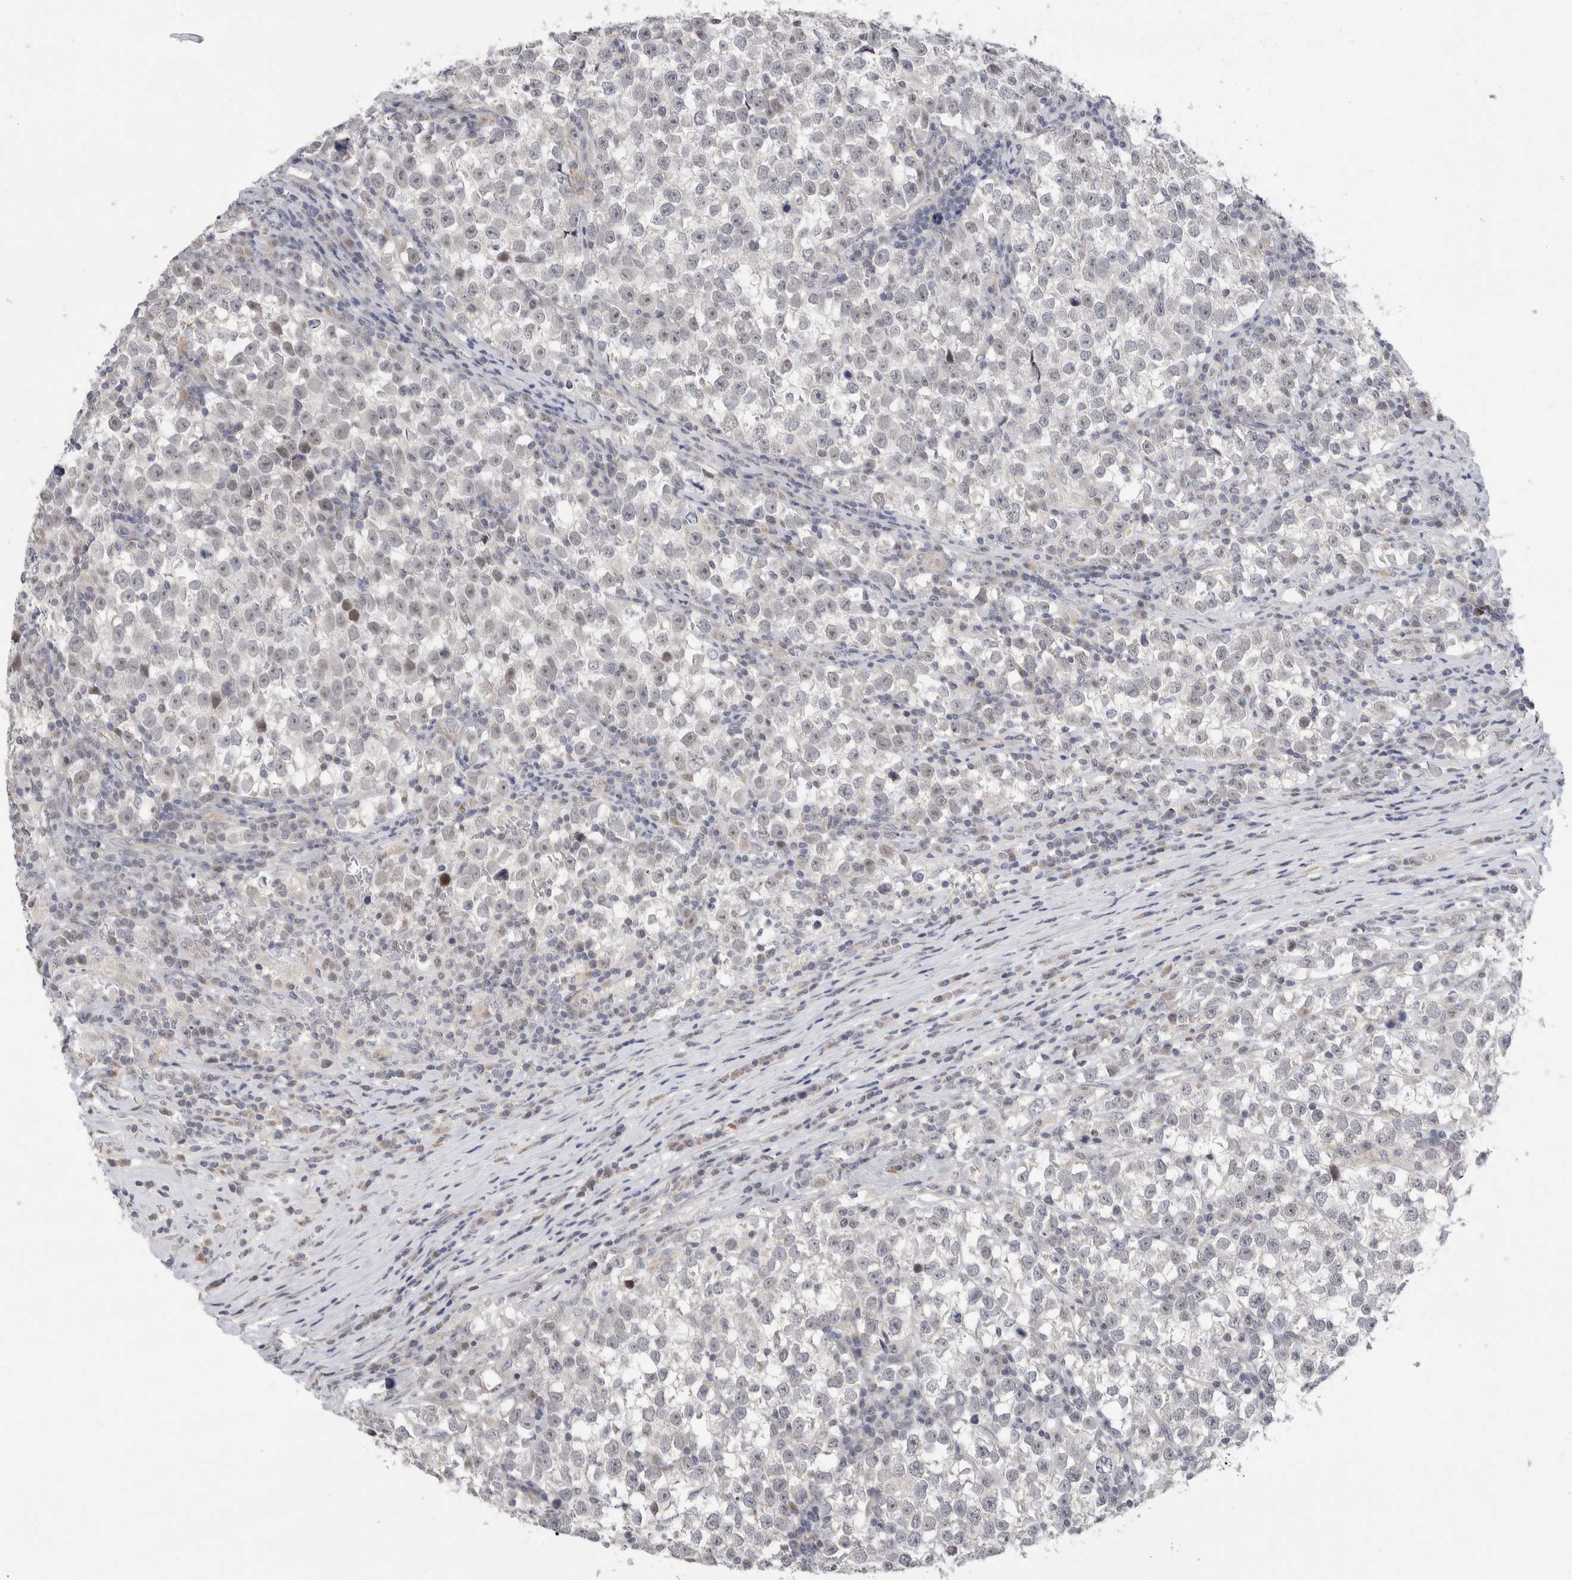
{"staining": {"intensity": "negative", "quantity": "none", "location": "none"}, "tissue": "testis cancer", "cell_type": "Tumor cells", "image_type": "cancer", "snomed": [{"axis": "morphology", "description": "Normal tissue, NOS"}, {"axis": "morphology", "description": "Seminoma, NOS"}, {"axis": "topography", "description": "Testis"}], "caption": "Protein analysis of testis cancer shows no significant expression in tumor cells.", "gene": "SYTL5", "patient": {"sex": "male", "age": 43}}